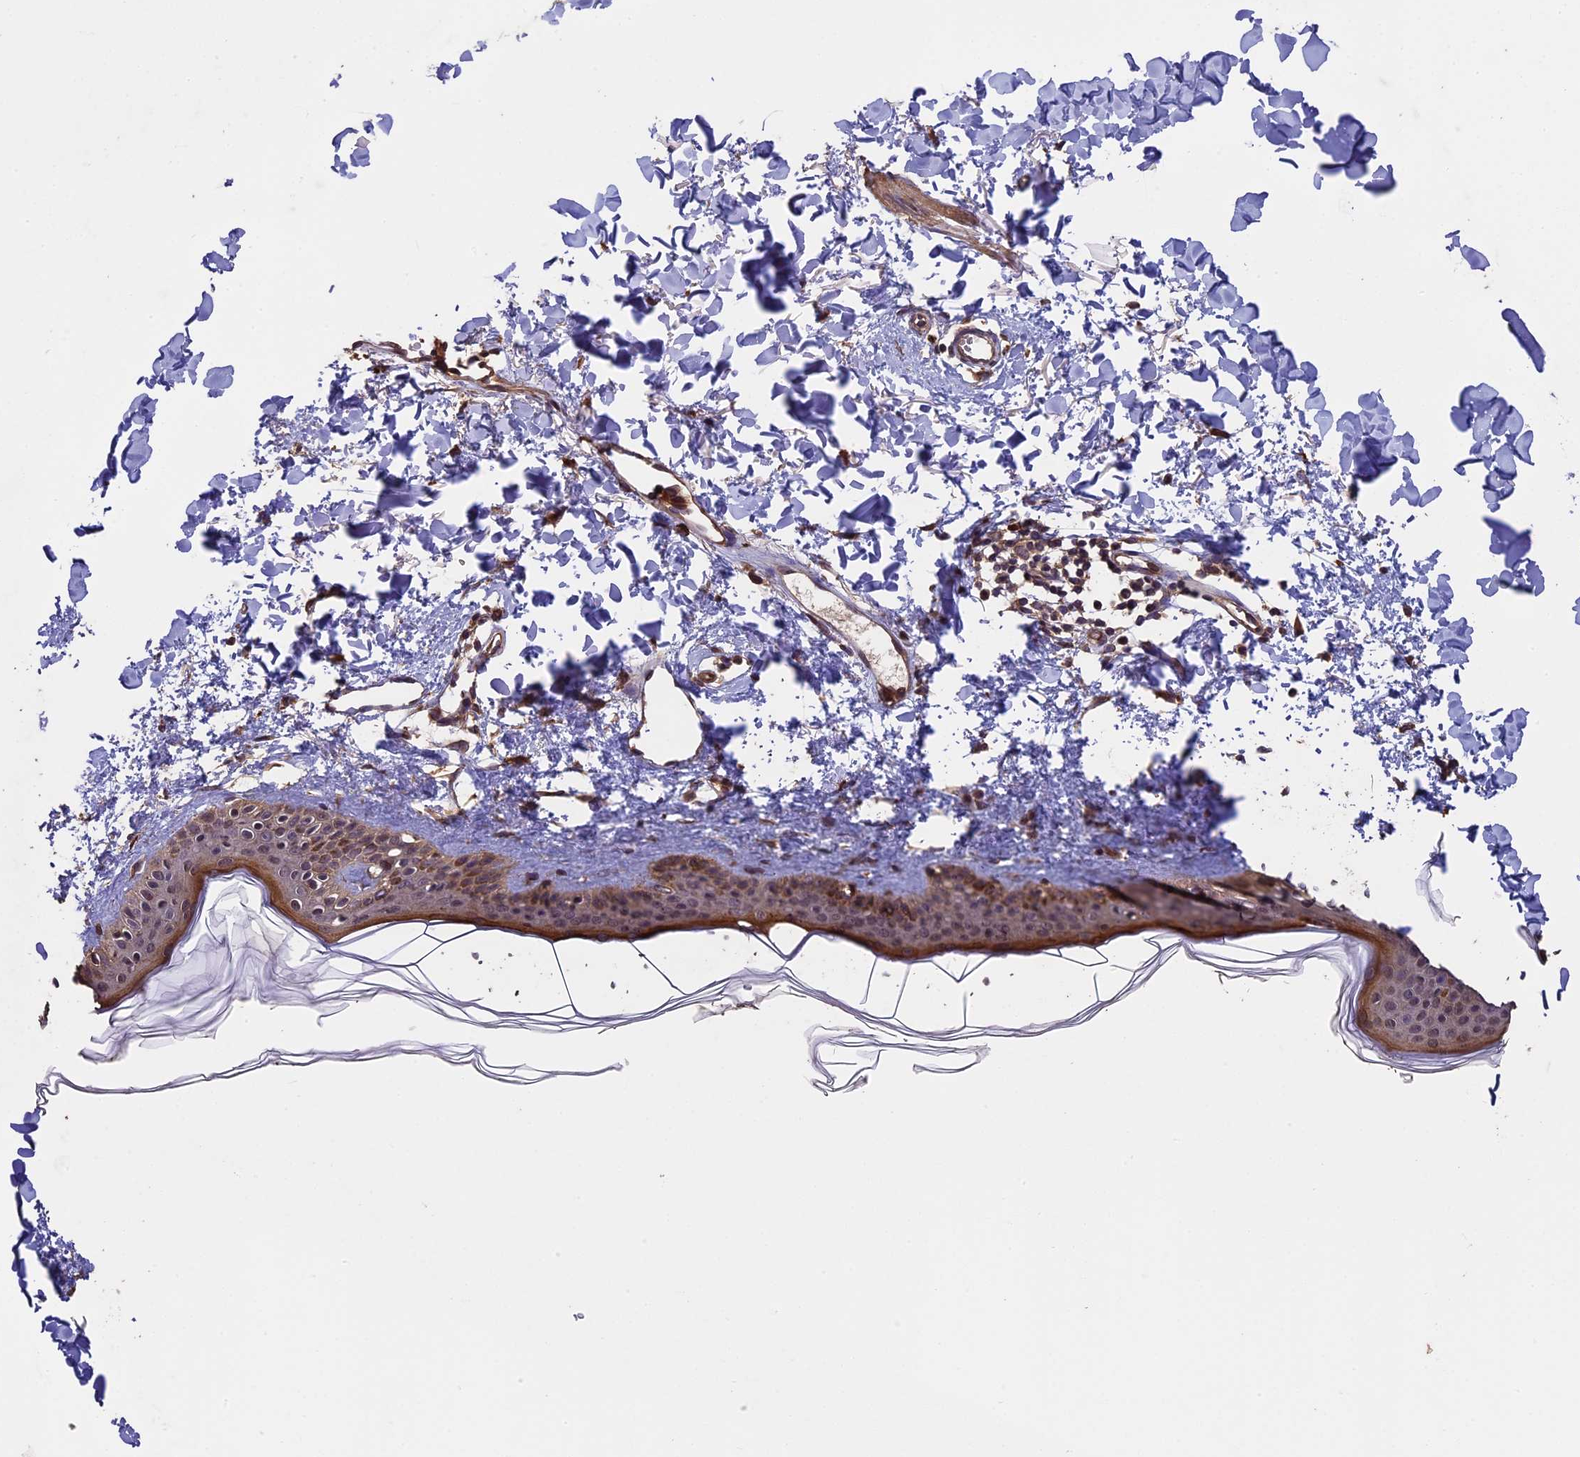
{"staining": {"intensity": "negative", "quantity": "none", "location": "none"}, "tissue": "skin", "cell_type": "Fibroblasts", "image_type": "normal", "snomed": [{"axis": "morphology", "description": "Normal tissue, NOS"}, {"axis": "topography", "description": "Skin"}], "caption": "The histopathology image displays no staining of fibroblasts in unremarkable skin. (DAB (3,3'-diaminobenzidine) immunohistochemistry (IHC) visualized using brightfield microscopy, high magnification).", "gene": "CHD9", "patient": {"sex": "female", "age": 58}}